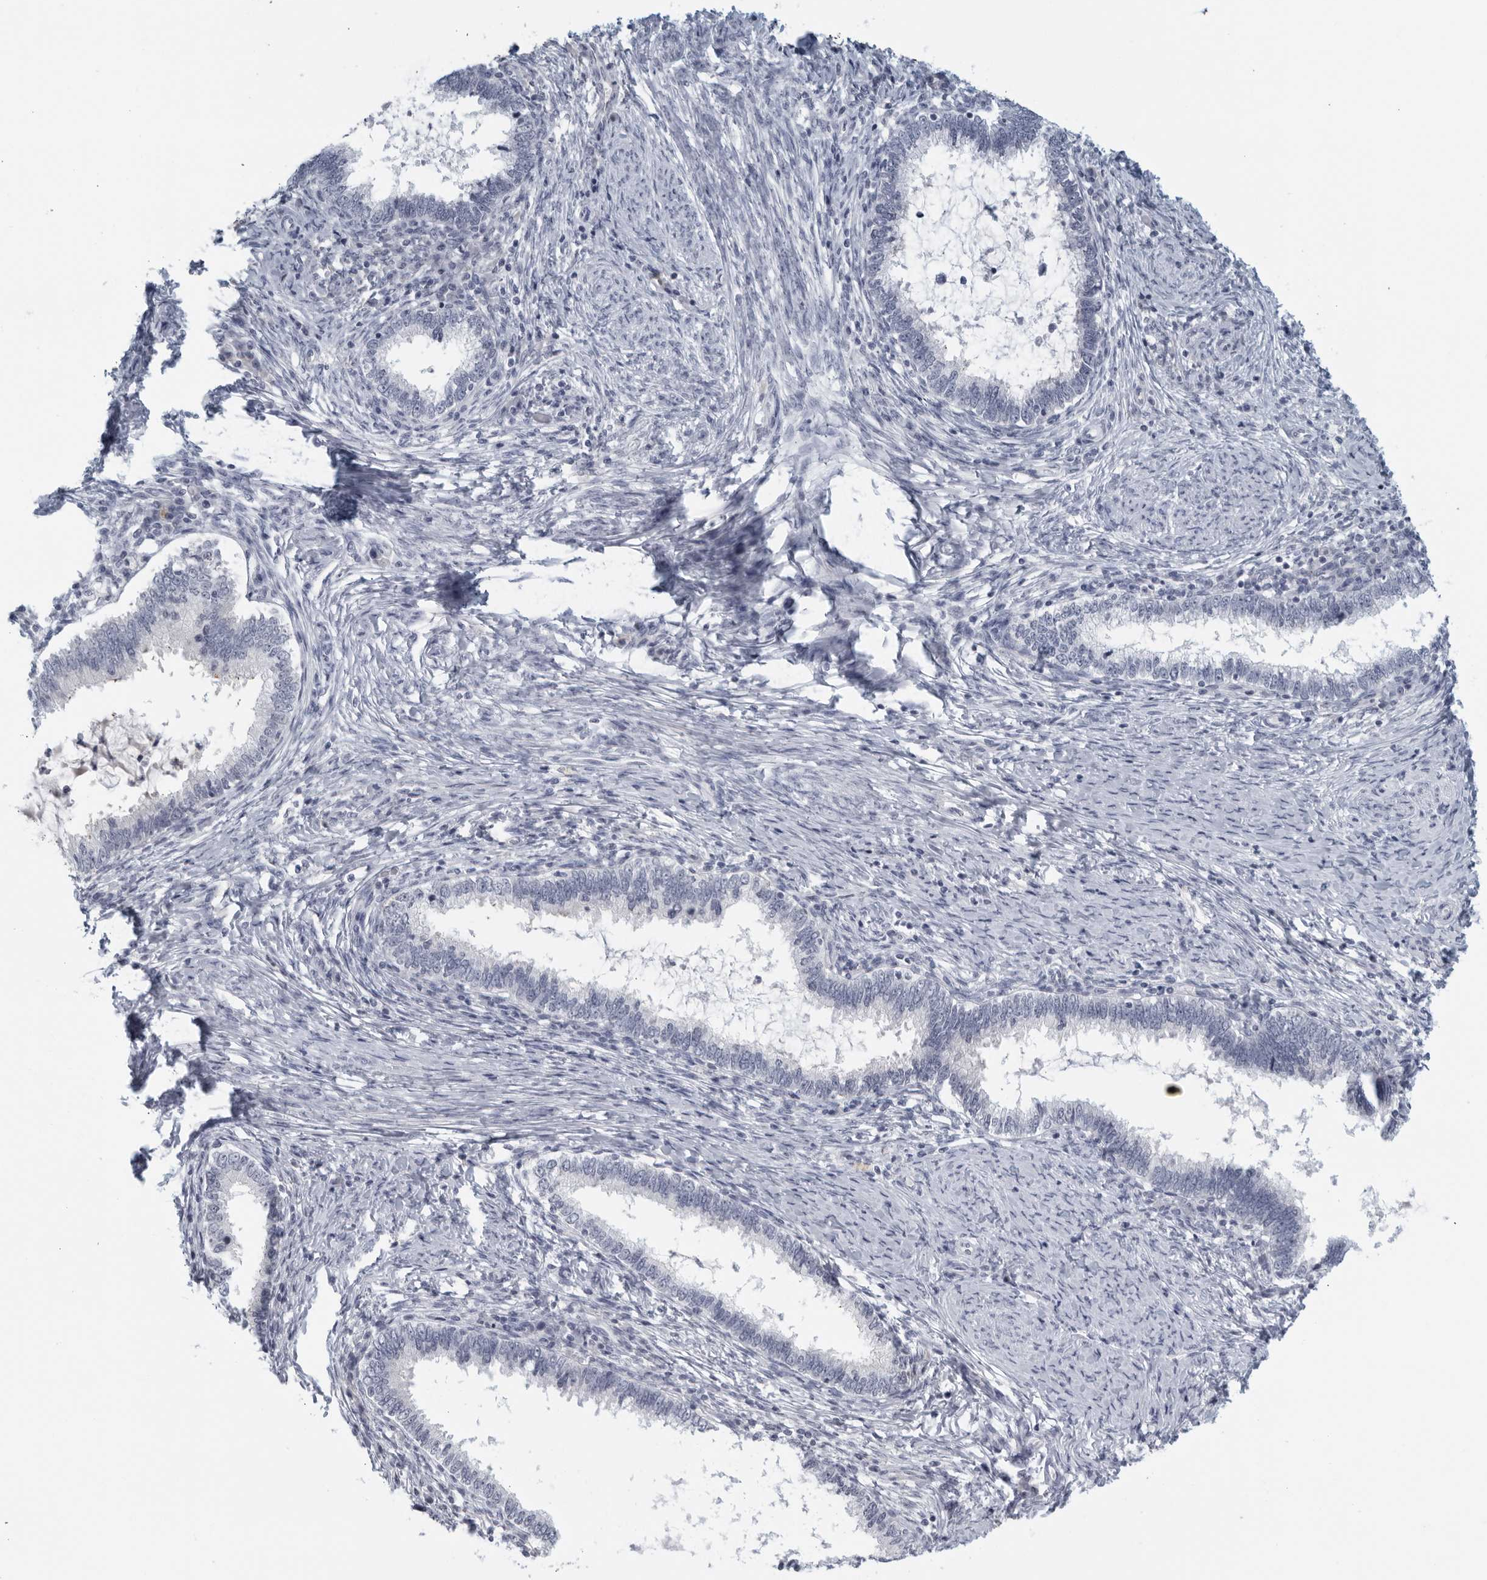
{"staining": {"intensity": "negative", "quantity": "none", "location": "none"}, "tissue": "cervical cancer", "cell_type": "Tumor cells", "image_type": "cancer", "snomed": [{"axis": "morphology", "description": "Adenocarcinoma, NOS"}, {"axis": "topography", "description": "Cervix"}], "caption": "Immunohistochemical staining of cervical adenocarcinoma exhibits no significant positivity in tumor cells. Nuclei are stained in blue.", "gene": "MATN1", "patient": {"sex": "female", "age": 36}}